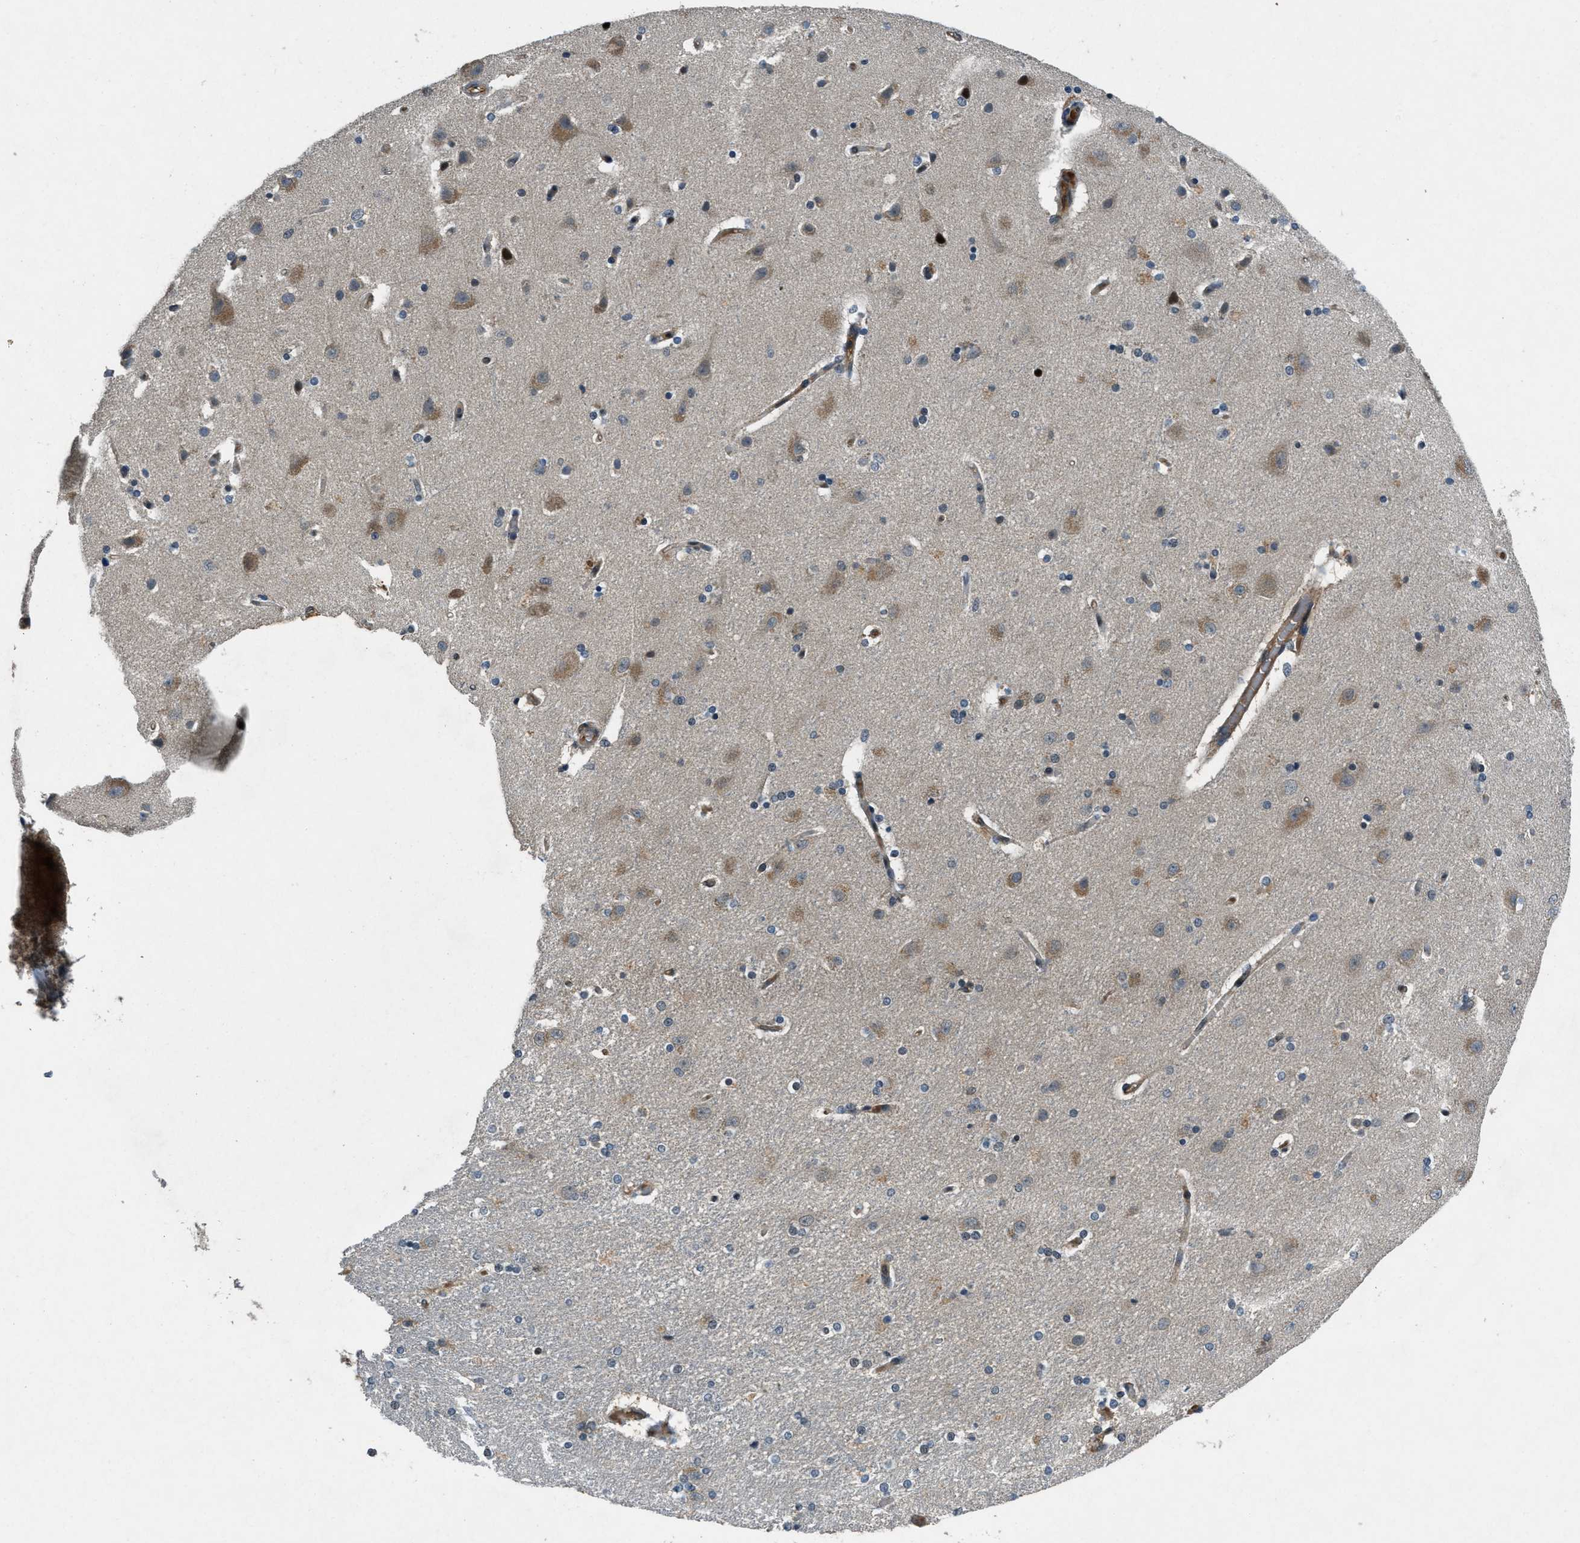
{"staining": {"intensity": "moderate", "quantity": "<25%", "location": "cytoplasmic/membranous"}, "tissue": "caudate", "cell_type": "Glial cells", "image_type": "normal", "snomed": [{"axis": "morphology", "description": "Normal tissue, NOS"}, {"axis": "topography", "description": "Lateral ventricle wall"}], "caption": "Caudate stained with DAB IHC reveals low levels of moderate cytoplasmic/membranous staining in approximately <25% of glial cells.", "gene": "DUSP6", "patient": {"sex": "female", "age": 54}}